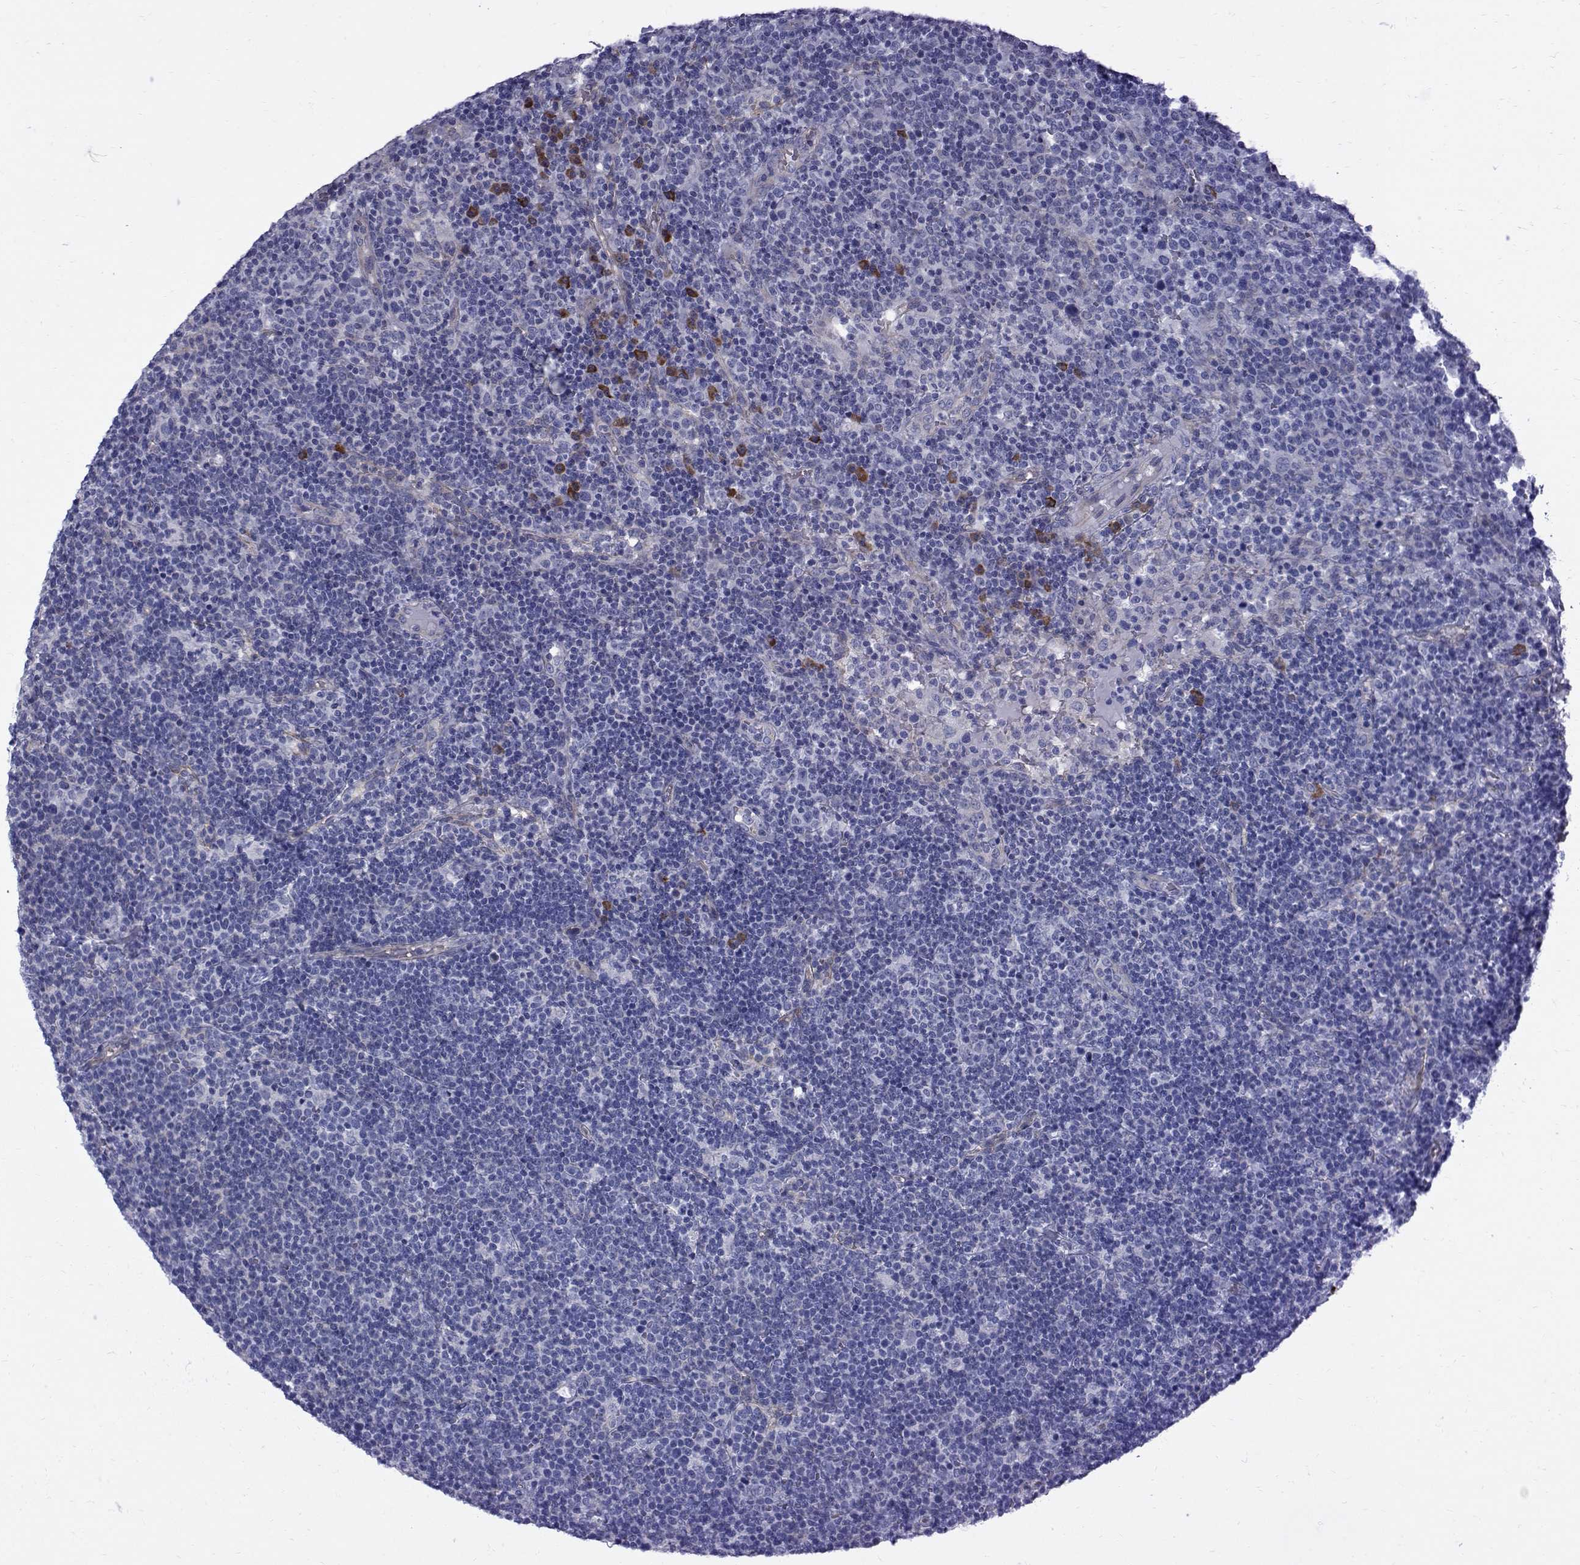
{"staining": {"intensity": "negative", "quantity": "none", "location": "none"}, "tissue": "lymphoma", "cell_type": "Tumor cells", "image_type": "cancer", "snomed": [{"axis": "morphology", "description": "Malignant lymphoma, non-Hodgkin's type, High grade"}, {"axis": "topography", "description": "Lymph node"}], "caption": "DAB (3,3'-diaminobenzidine) immunohistochemical staining of human malignant lymphoma, non-Hodgkin's type (high-grade) shows no significant staining in tumor cells.", "gene": "QPCT", "patient": {"sex": "male", "age": 61}}